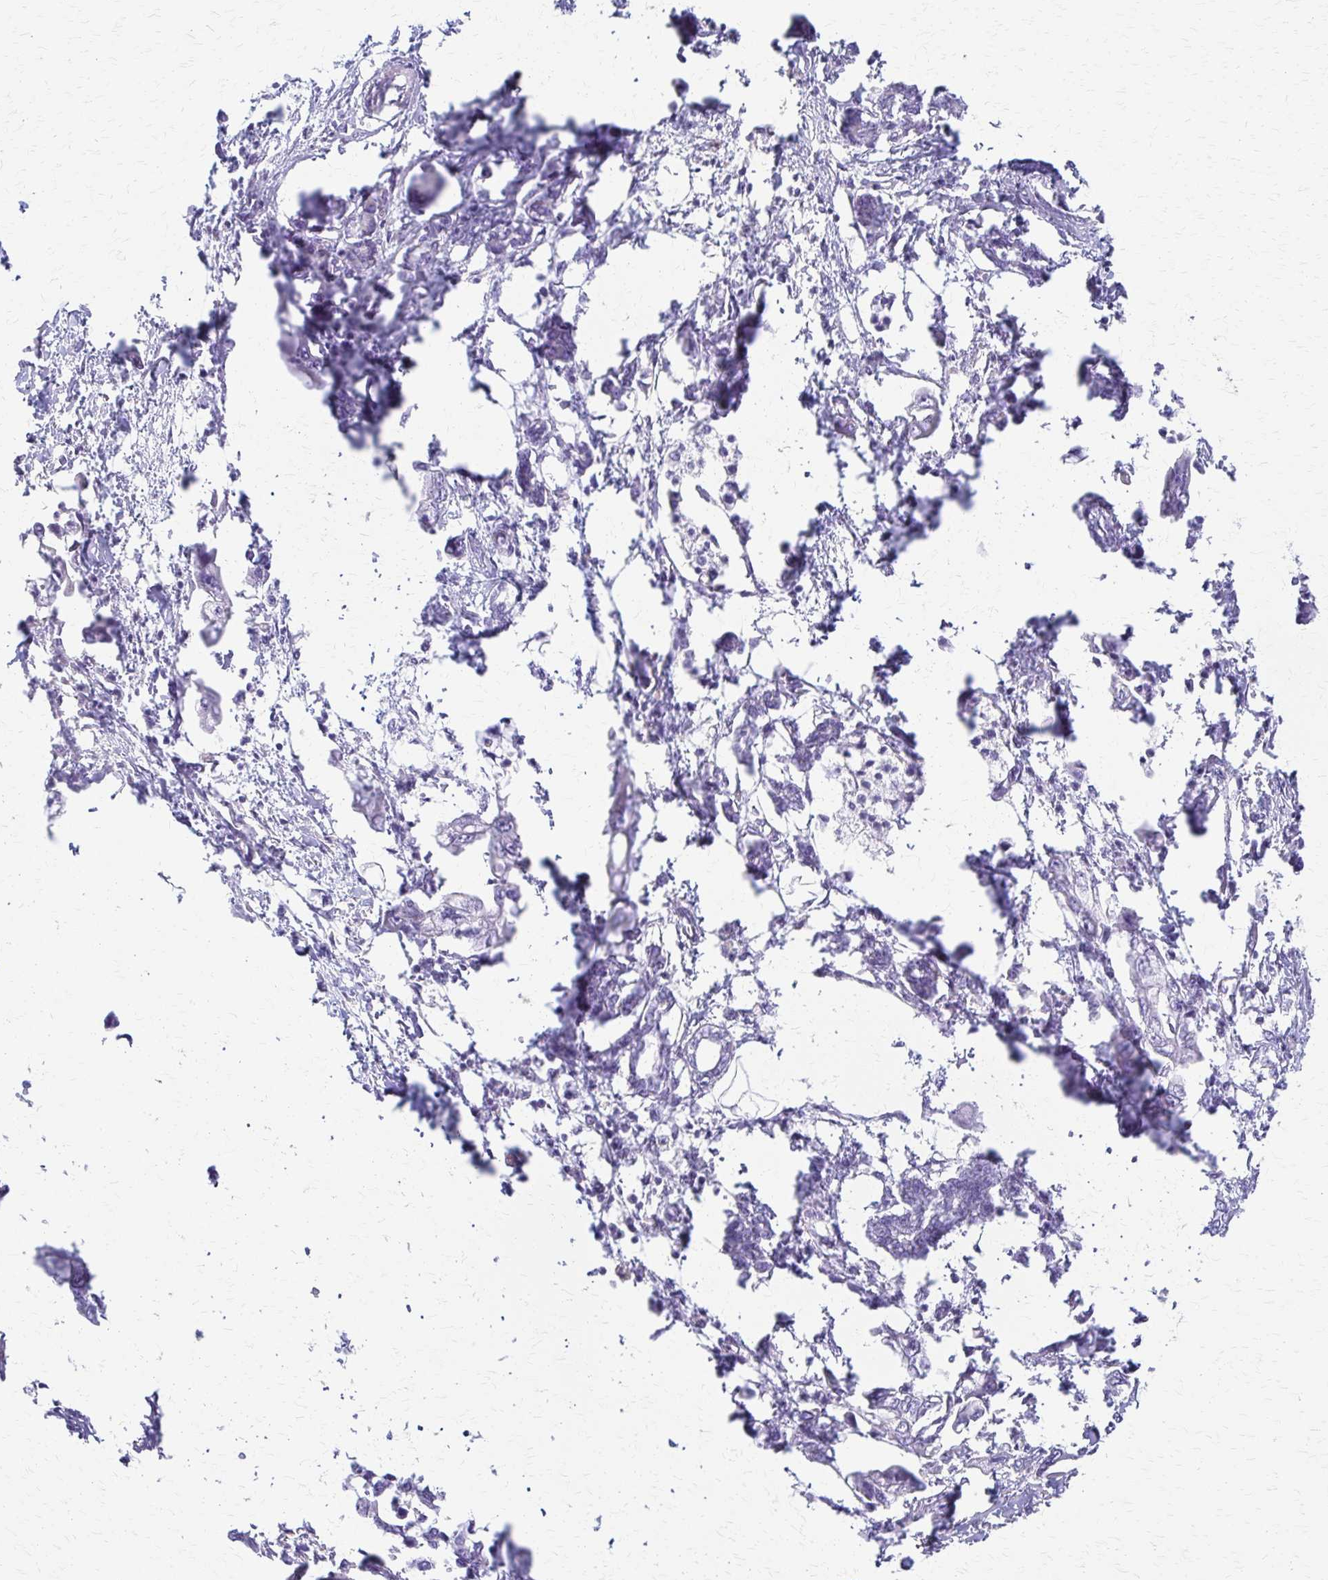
{"staining": {"intensity": "negative", "quantity": "none", "location": "none"}, "tissue": "pancreatic cancer", "cell_type": "Tumor cells", "image_type": "cancer", "snomed": [{"axis": "morphology", "description": "Adenocarcinoma, NOS"}, {"axis": "topography", "description": "Pancreas"}], "caption": "The histopathology image reveals no staining of tumor cells in adenocarcinoma (pancreatic). Brightfield microscopy of immunohistochemistry stained with DAB (brown) and hematoxylin (blue), captured at high magnification.", "gene": "ZSCAN5B", "patient": {"sex": "male", "age": 61}}